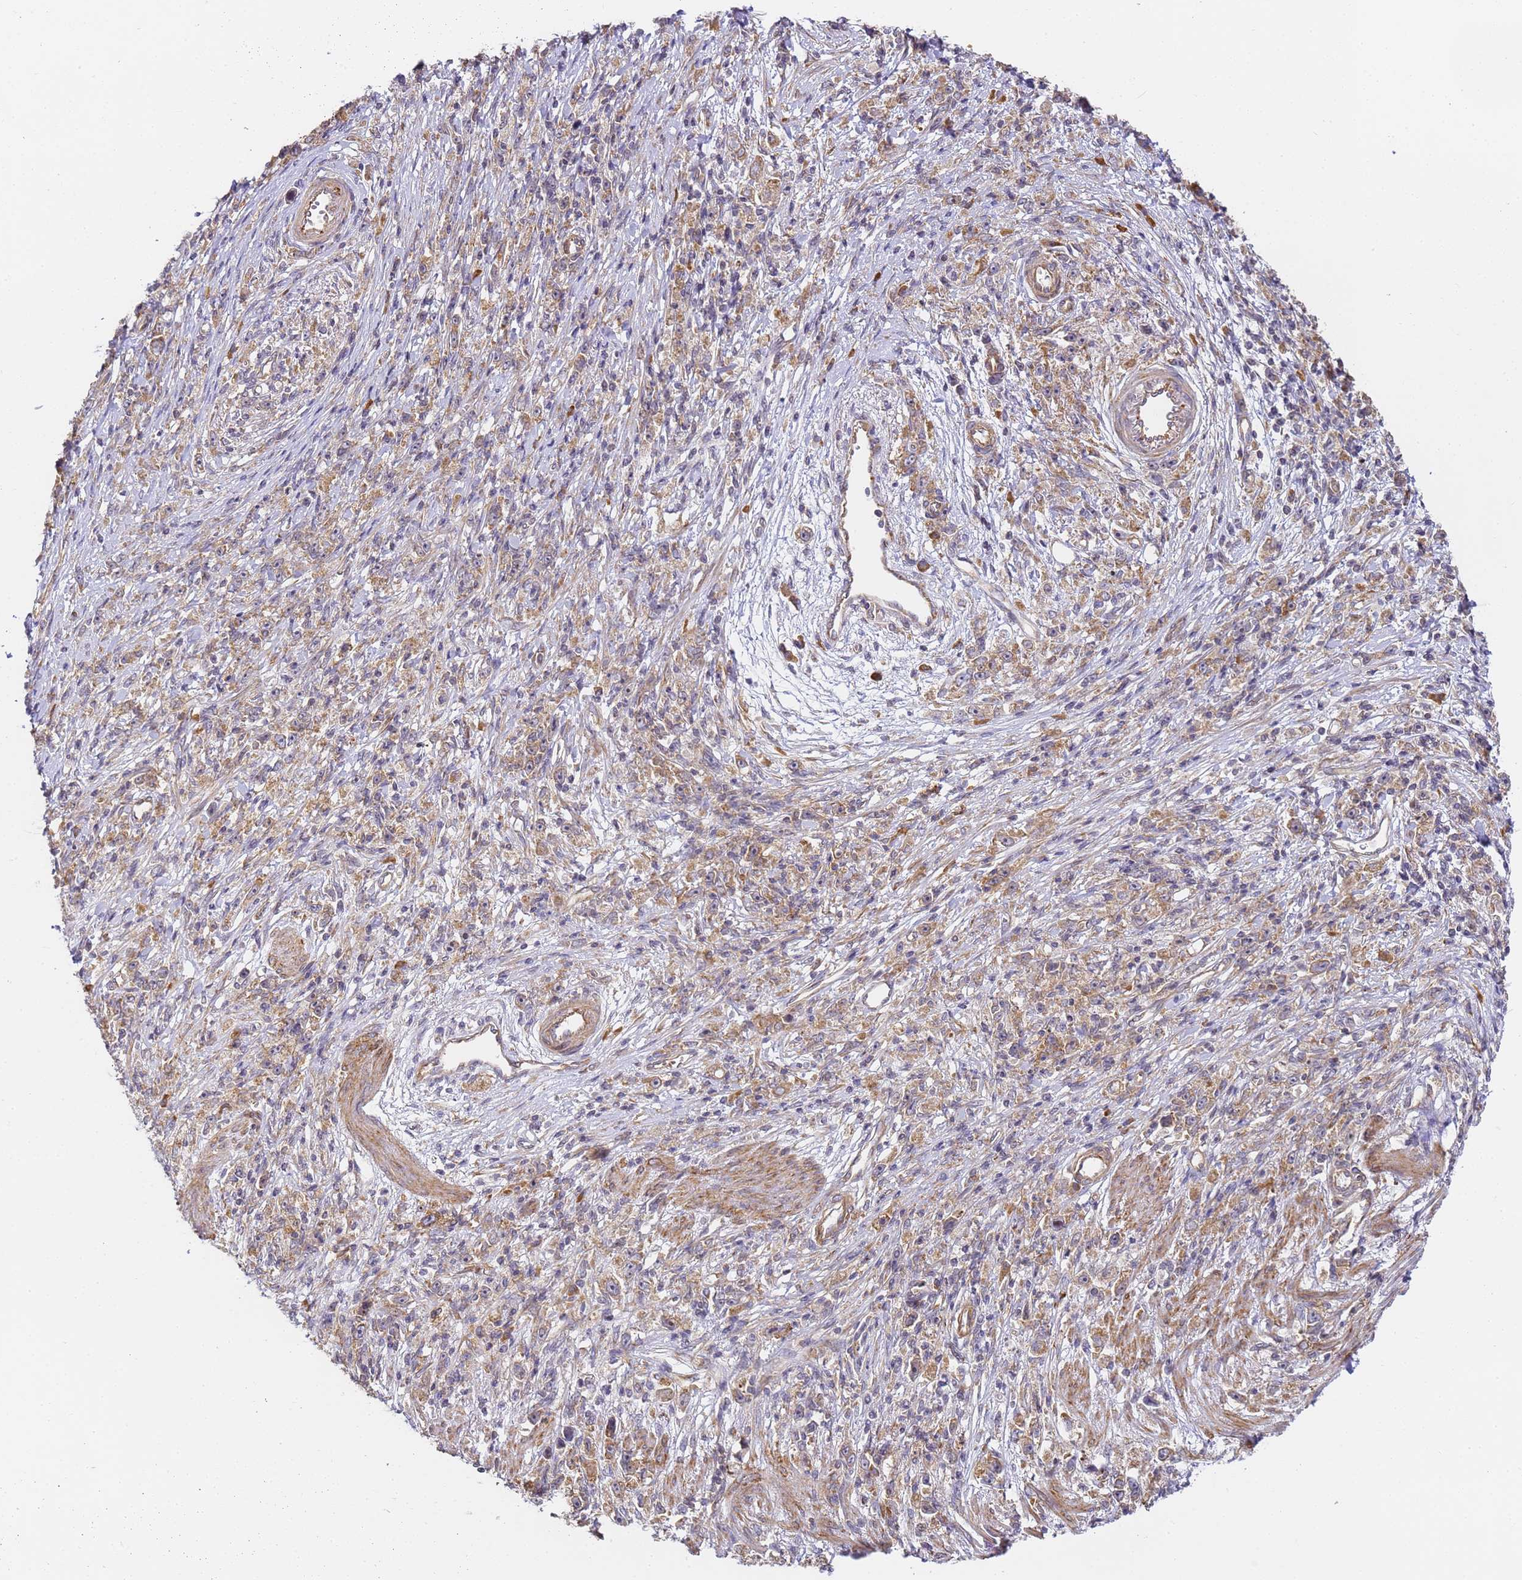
{"staining": {"intensity": "moderate", "quantity": "25%-75%", "location": "cytoplasmic/membranous"}, "tissue": "stomach cancer", "cell_type": "Tumor cells", "image_type": "cancer", "snomed": [{"axis": "morphology", "description": "Adenocarcinoma, NOS"}, {"axis": "topography", "description": "Stomach"}], "caption": "Adenocarcinoma (stomach) was stained to show a protein in brown. There is medium levels of moderate cytoplasmic/membranous expression in approximately 25%-75% of tumor cells.", "gene": "RPL13A", "patient": {"sex": "female", "age": 59}}